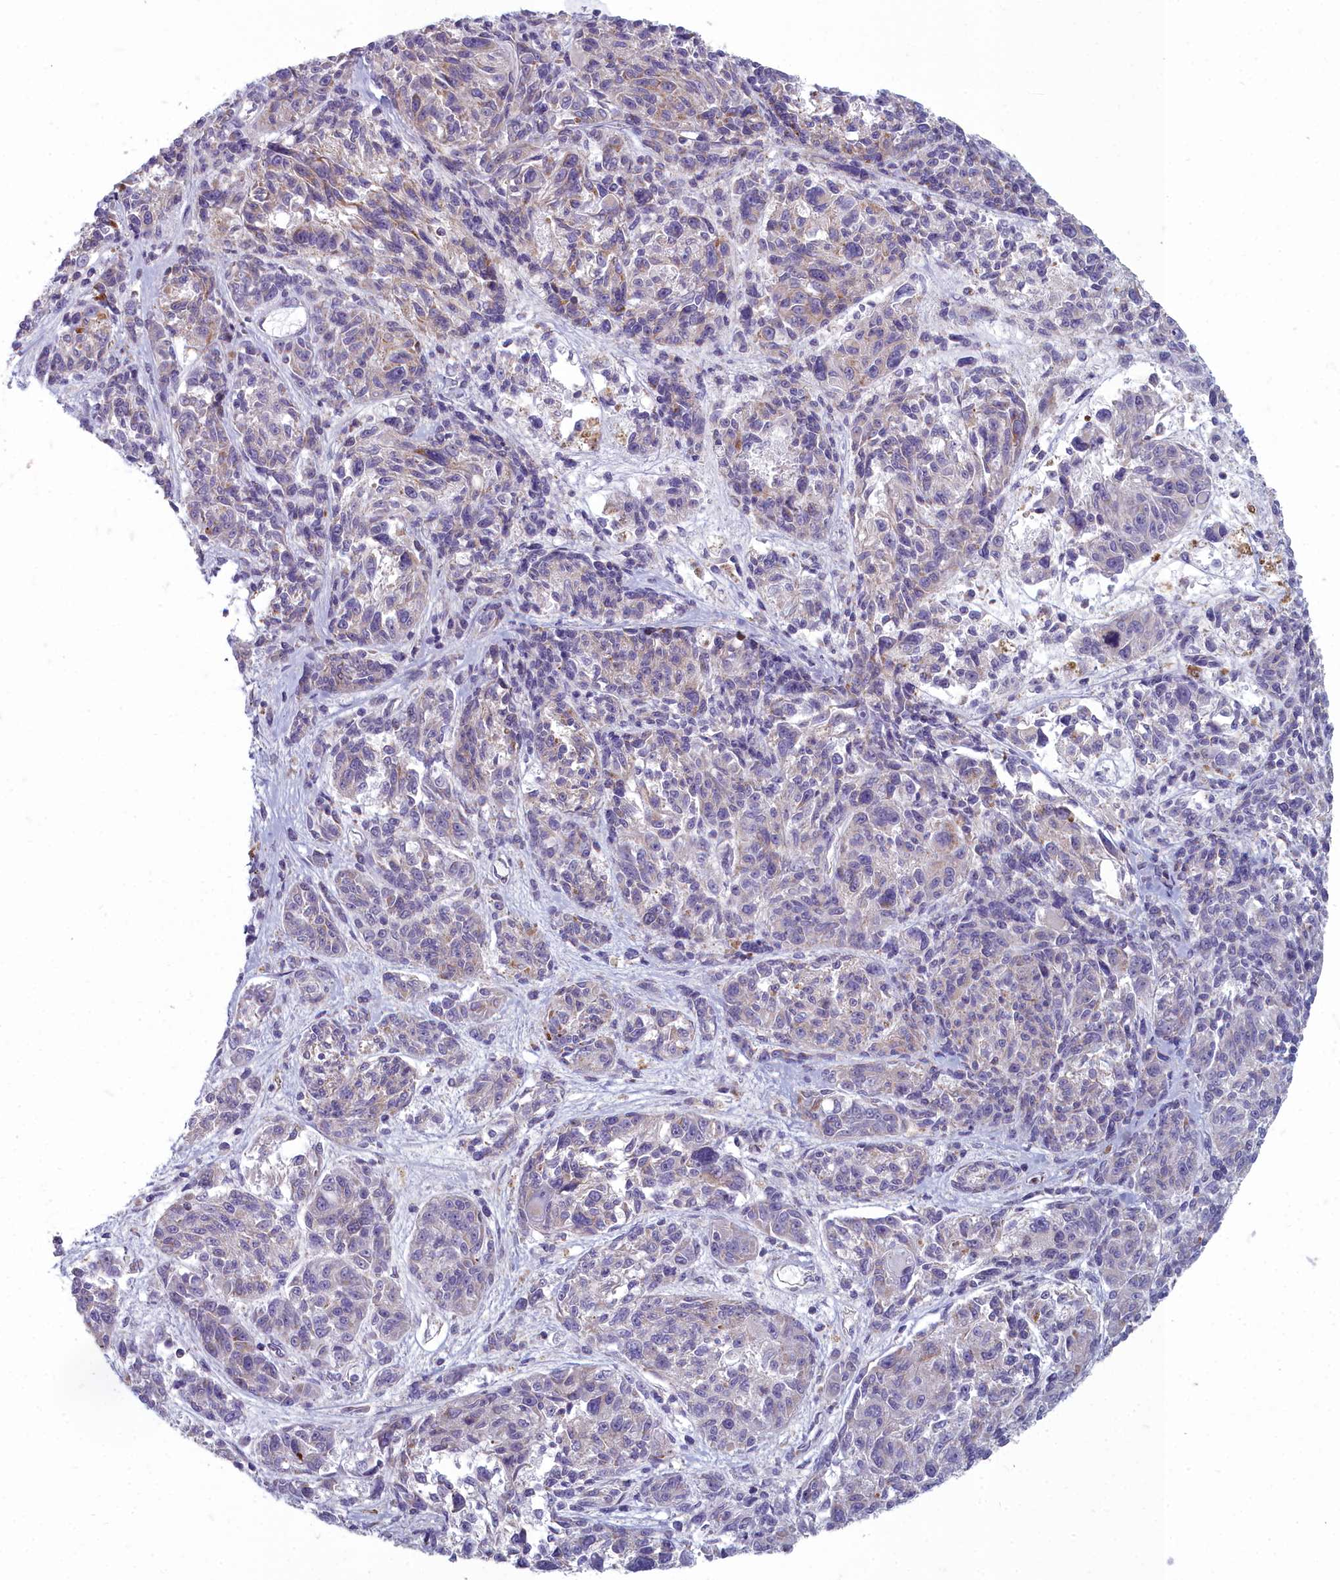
{"staining": {"intensity": "negative", "quantity": "none", "location": "none"}, "tissue": "melanoma", "cell_type": "Tumor cells", "image_type": "cancer", "snomed": [{"axis": "morphology", "description": "Malignant melanoma, NOS"}, {"axis": "topography", "description": "Skin"}], "caption": "Immunohistochemistry (IHC) of melanoma demonstrates no staining in tumor cells. (DAB (3,3'-diaminobenzidine) immunohistochemistry with hematoxylin counter stain).", "gene": "INSYN2A", "patient": {"sex": "male", "age": 53}}